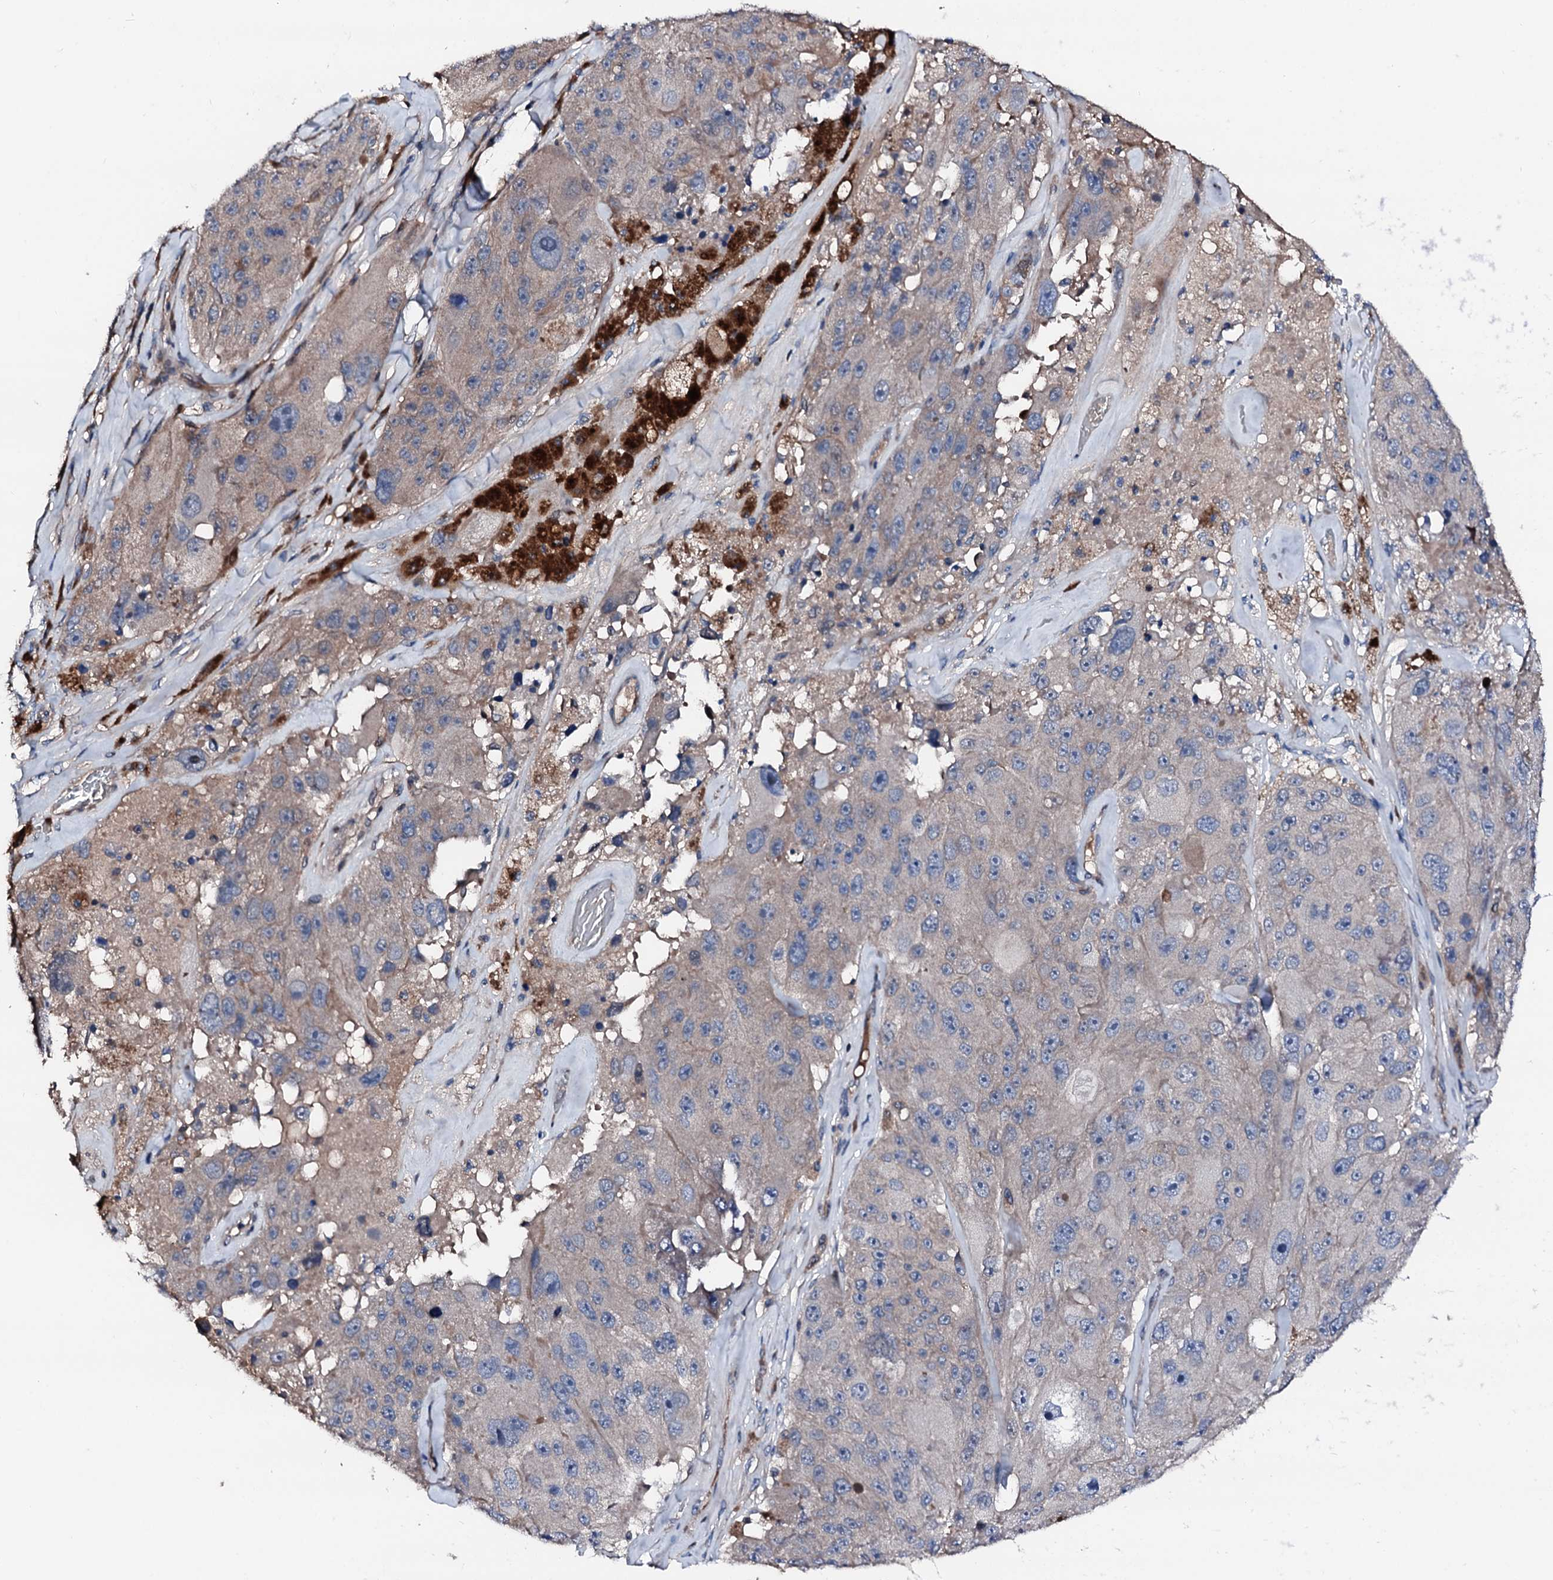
{"staining": {"intensity": "negative", "quantity": "none", "location": "none"}, "tissue": "melanoma", "cell_type": "Tumor cells", "image_type": "cancer", "snomed": [{"axis": "morphology", "description": "Malignant melanoma, Metastatic site"}, {"axis": "topography", "description": "Lymph node"}], "caption": "Tumor cells show no significant expression in malignant melanoma (metastatic site).", "gene": "TRAFD1", "patient": {"sex": "male", "age": 62}}